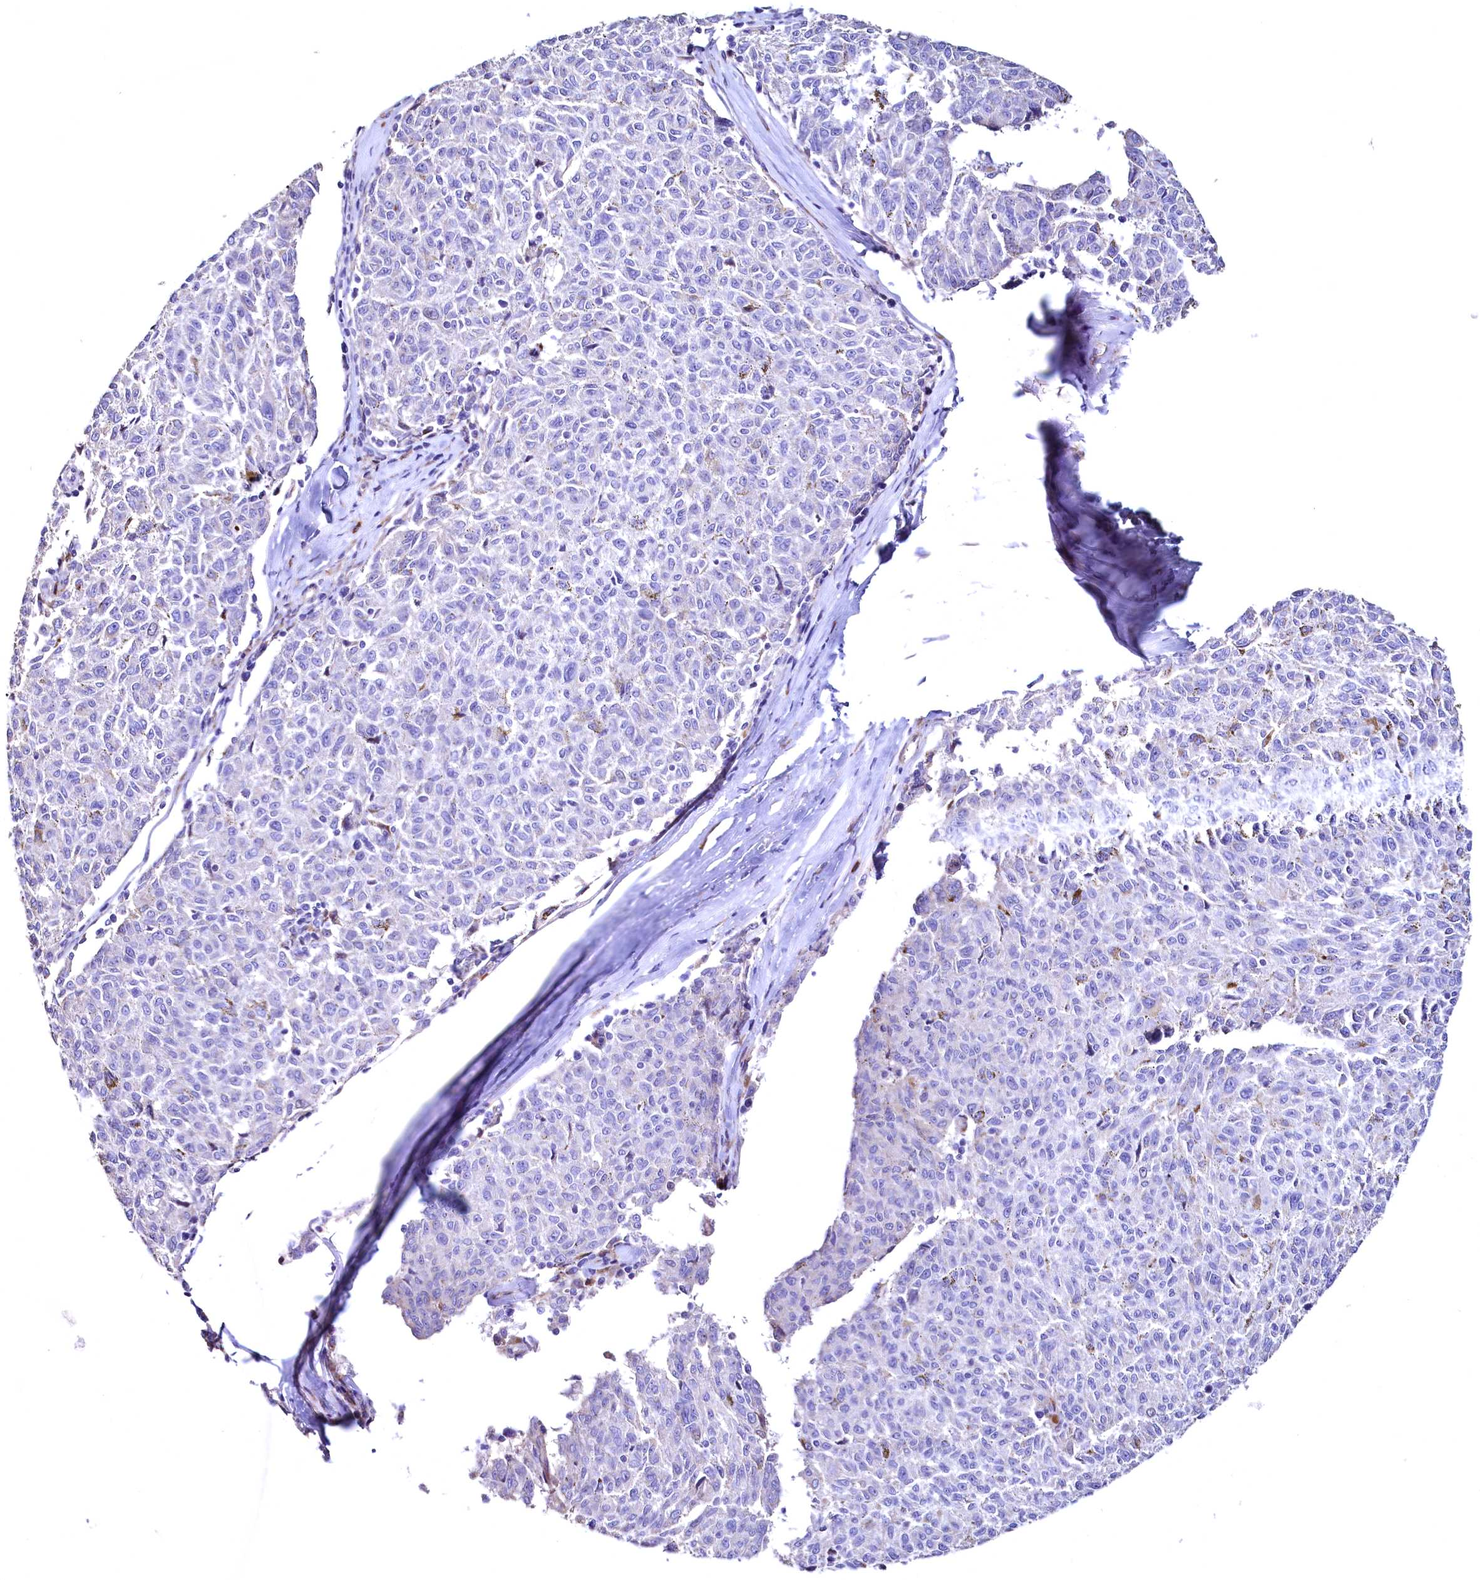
{"staining": {"intensity": "negative", "quantity": "none", "location": "none"}, "tissue": "melanoma", "cell_type": "Tumor cells", "image_type": "cancer", "snomed": [{"axis": "morphology", "description": "Malignant melanoma, NOS"}, {"axis": "topography", "description": "Skin"}], "caption": "High magnification brightfield microscopy of melanoma stained with DAB (3,3'-diaminobenzidine) (brown) and counterstained with hematoxylin (blue): tumor cells show no significant expression.", "gene": "WNT8A", "patient": {"sex": "female", "age": 72}}